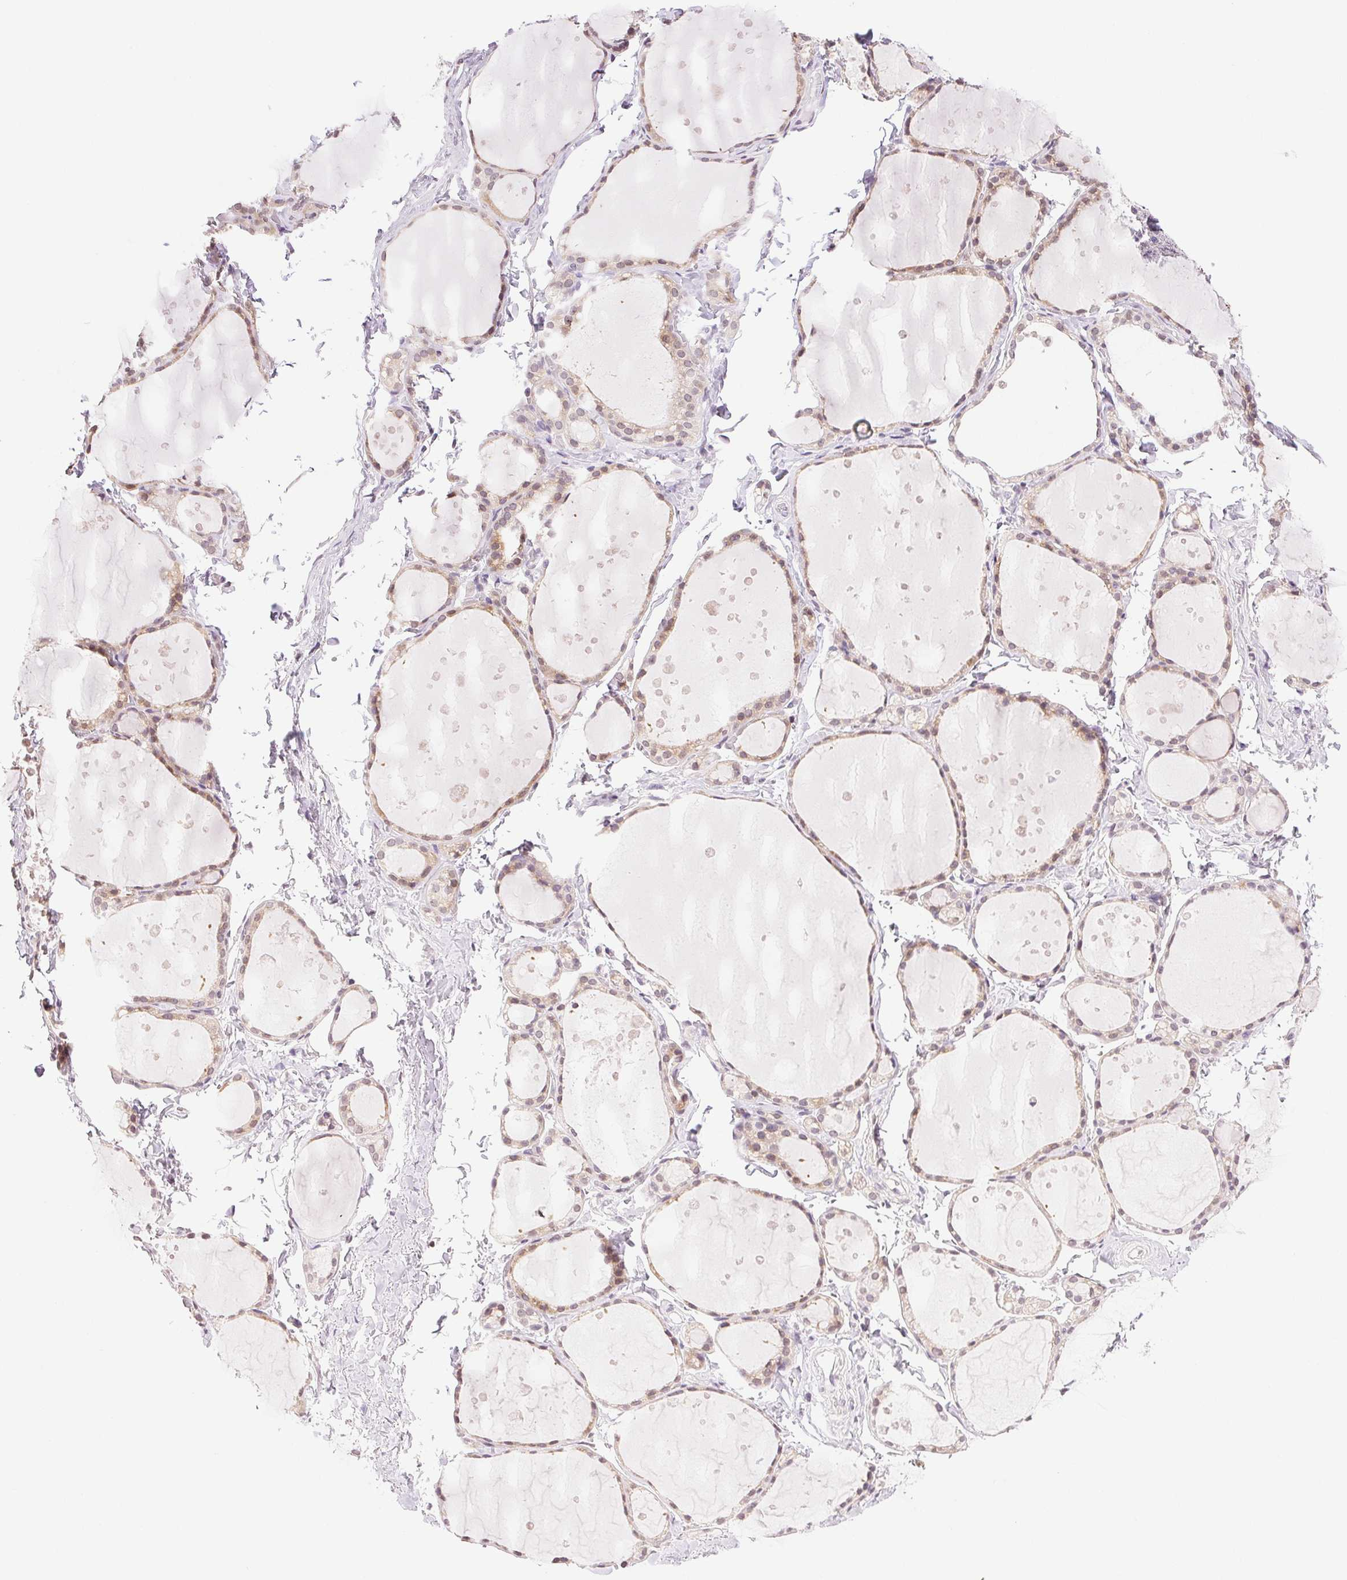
{"staining": {"intensity": "weak", "quantity": ">75%", "location": "cytoplasmic/membranous,nuclear"}, "tissue": "thyroid gland", "cell_type": "Glandular cells", "image_type": "normal", "snomed": [{"axis": "morphology", "description": "Normal tissue, NOS"}, {"axis": "topography", "description": "Thyroid gland"}], "caption": "Protein expression analysis of unremarkable human thyroid gland reveals weak cytoplasmic/membranous,nuclear staining in approximately >75% of glandular cells. (DAB = brown stain, brightfield microscopy at high magnification).", "gene": "TNNT3", "patient": {"sex": "male", "age": 68}}